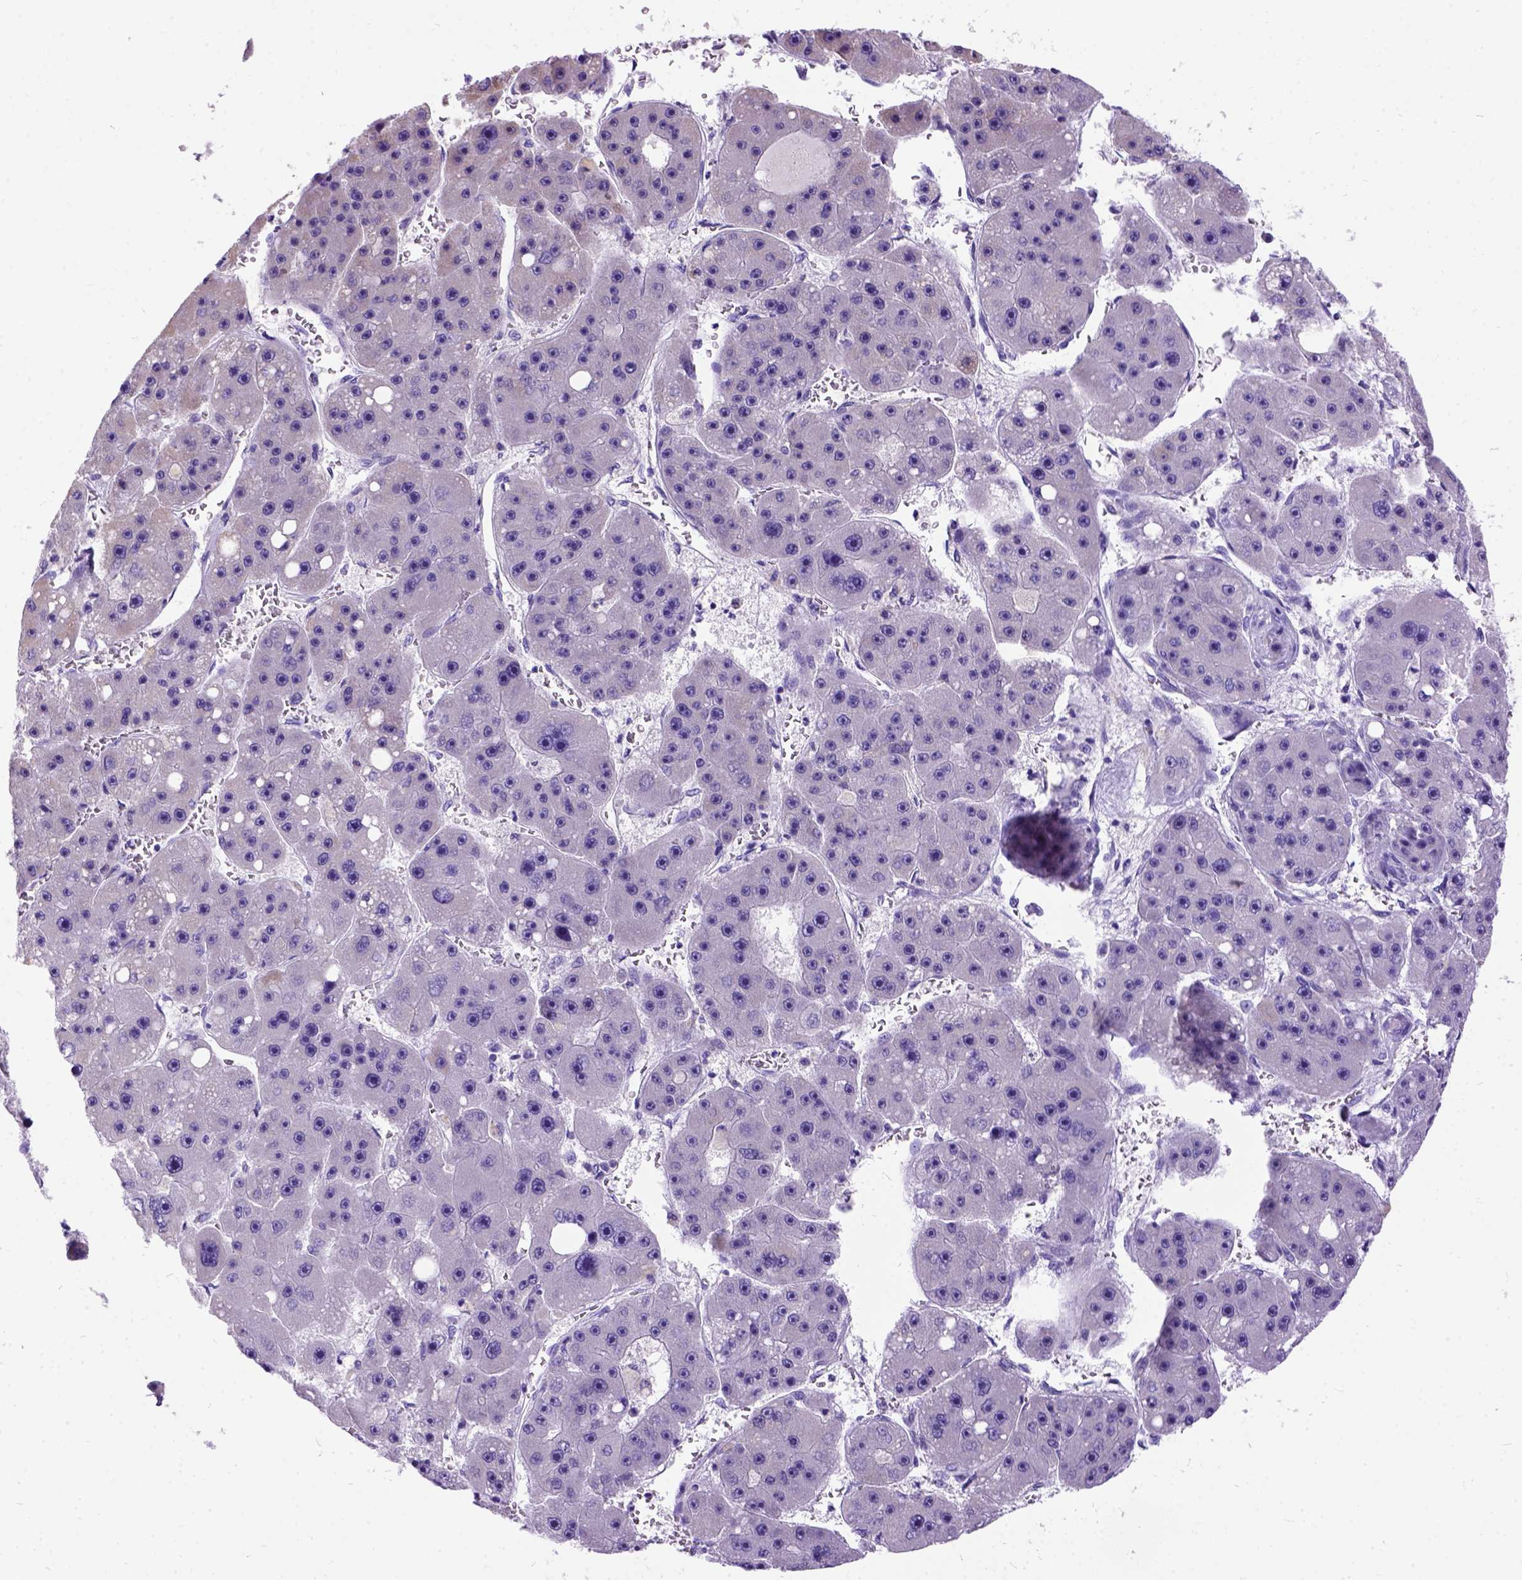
{"staining": {"intensity": "negative", "quantity": "none", "location": "none"}, "tissue": "liver cancer", "cell_type": "Tumor cells", "image_type": "cancer", "snomed": [{"axis": "morphology", "description": "Carcinoma, Hepatocellular, NOS"}, {"axis": "topography", "description": "Liver"}], "caption": "Tumor cells are negative for protein expression in human liver cancer.", "gene": "CFAP54", "patient": {"sex": "female", "age": 61}}